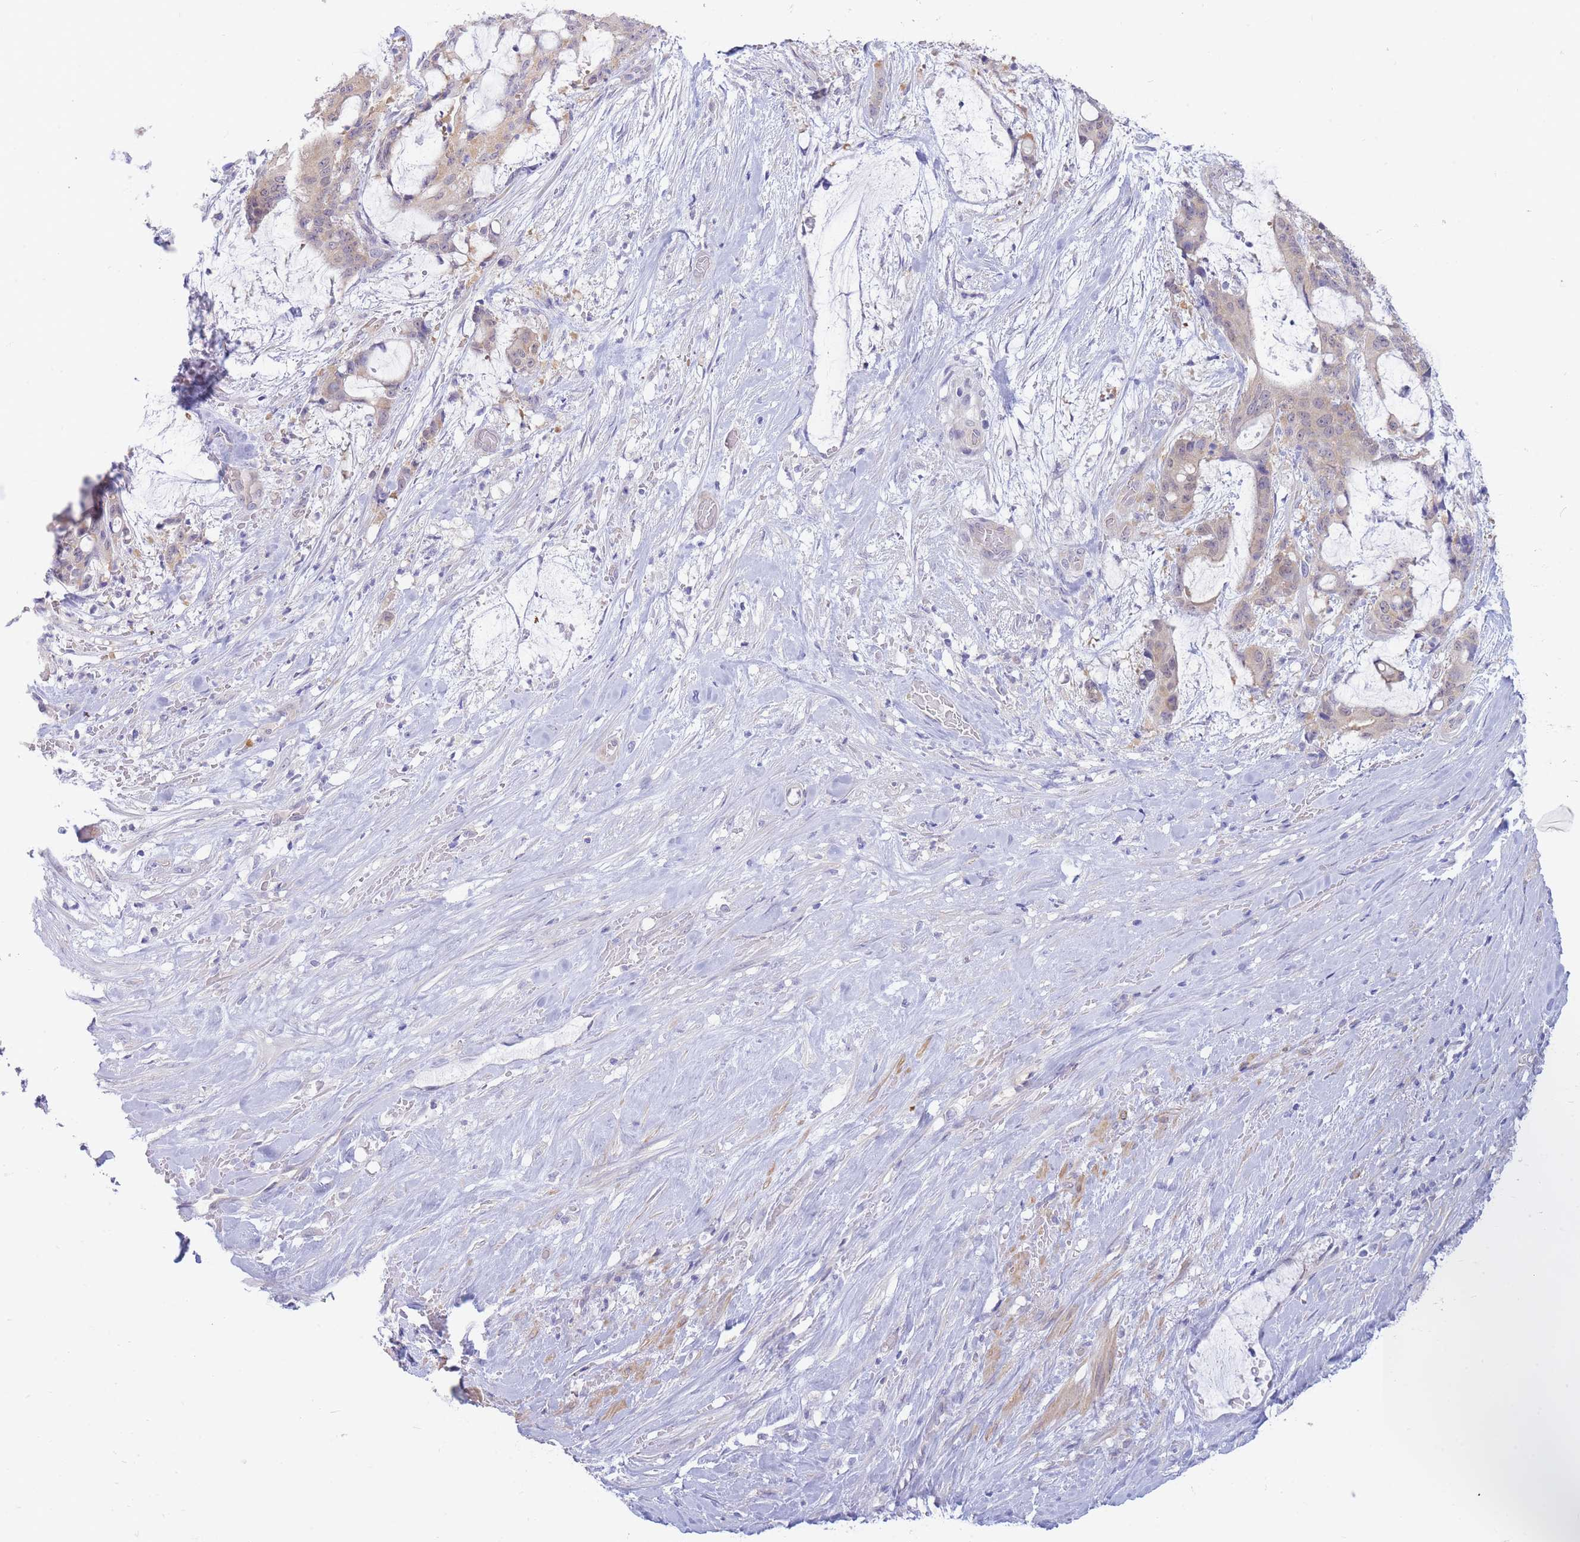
{"staining": {"intensity": "weak", "quantity": "<25%", "location": "cytoplasmic/membranous"}, "tissue": "liver cancer", "cell_type": "Tumor cells", "image_type": "cancer", "snomed": [{"axis": "morphology", "description": "Normal tissue, NOS"}, {"axis": "morphology", "description": "Cholangiocarcinoma"}, {"axis": "topography", "description": "Liver"}, {"axis": "topography", "description": "Peripheral nerve tissue"}], "caption": "Immunohistochemical staining of liver cholangiocarcinoma exhibits no significant positivity in tumor cells. The staining is performed using DAB brown chromogen with nuclei counter-stained in using hematoxylin.", "gene": "SUGT1", "patient": {"sex": "female", "age": 73}}